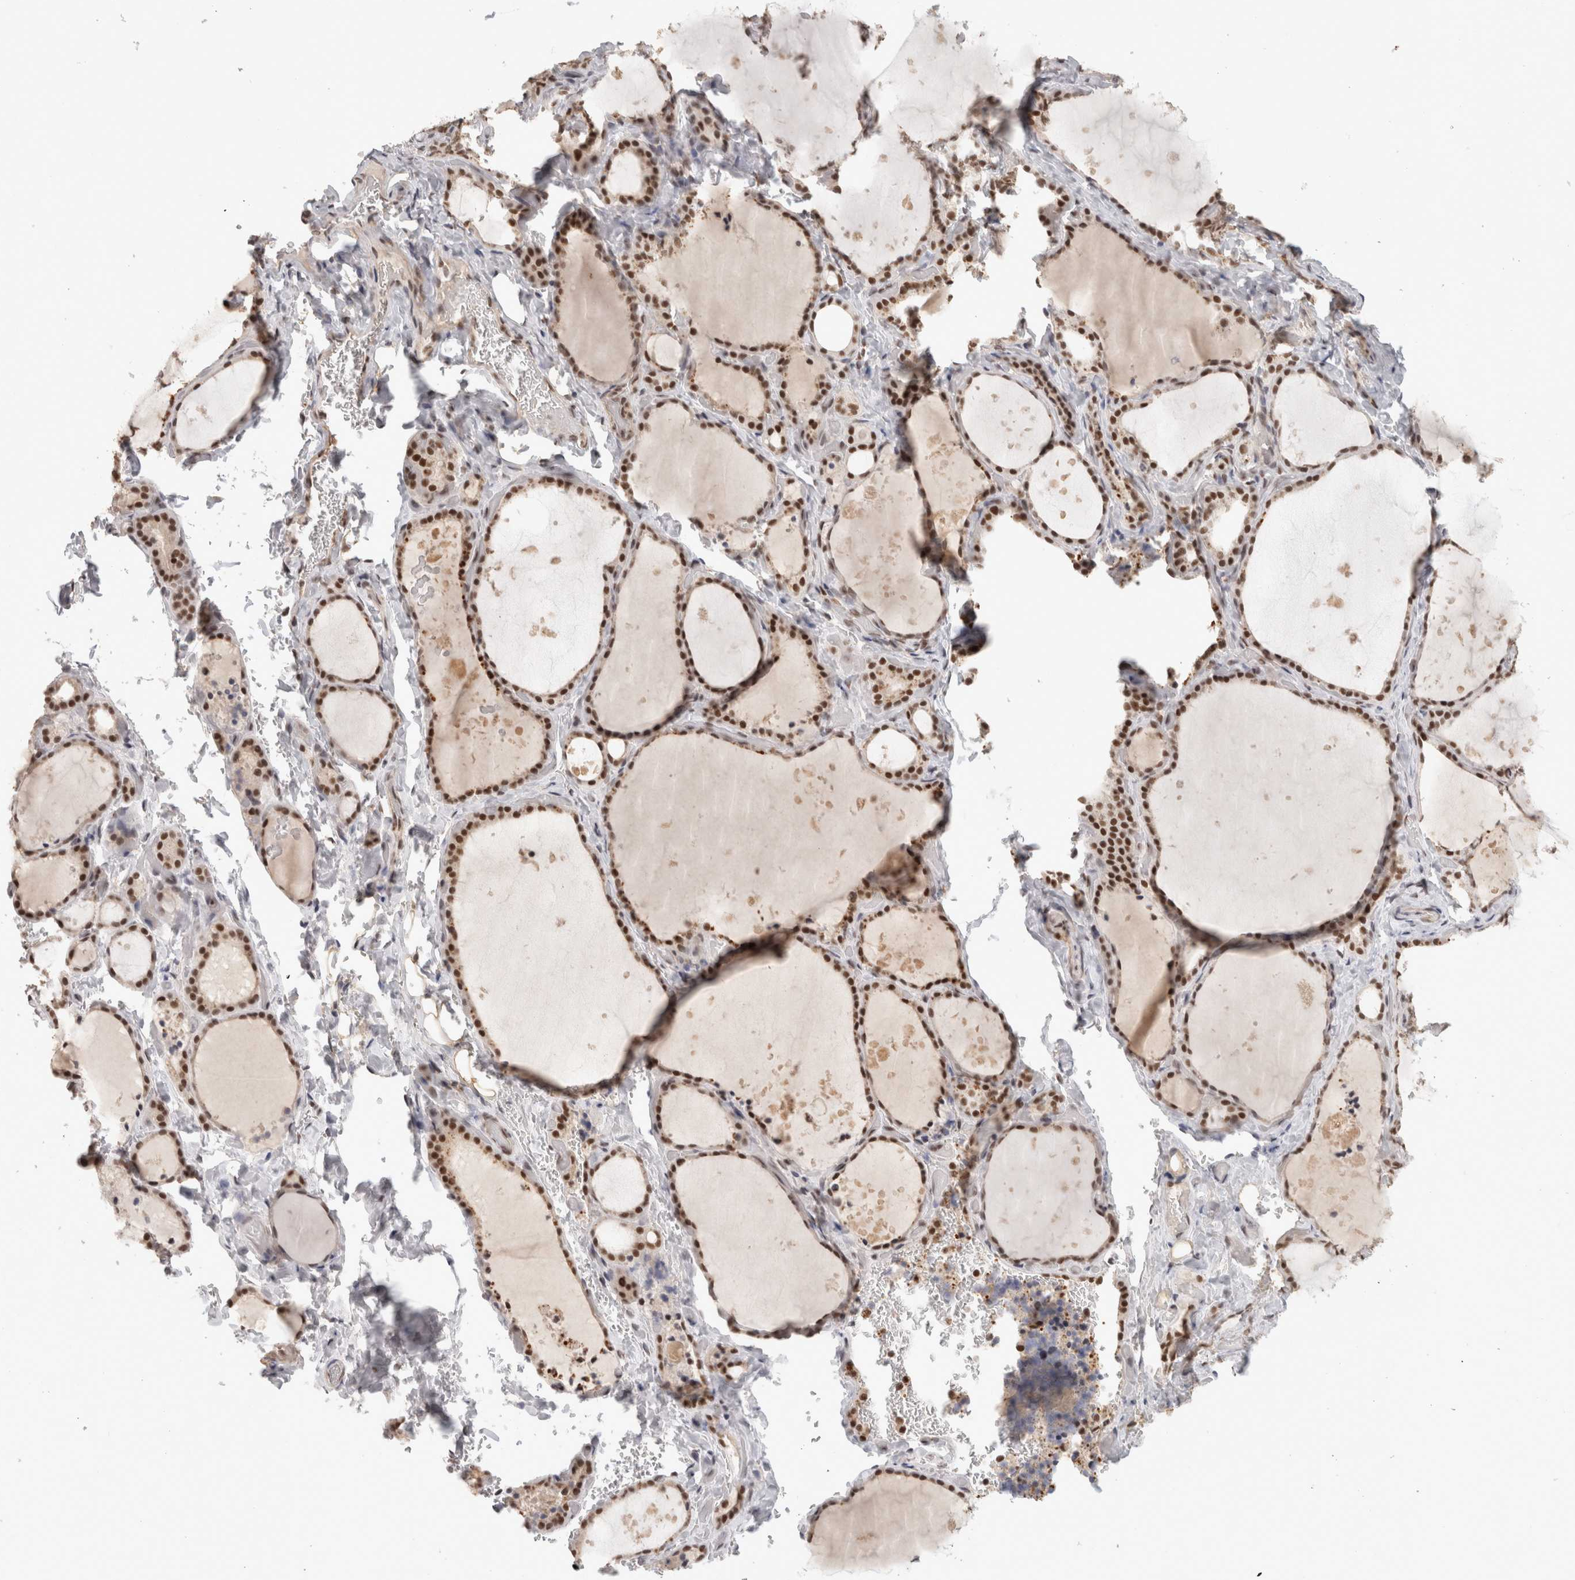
{"staining": {"intensity": "strong", "quantity": ">75%", "location": "nuclear"}, "tissue": "thyroid gland", "cell_type": "Glandular cells", "image_type": "normal", "snomed": [{"axis": "morphology", "description": "Normal tissue, NOS"}, {"axis": "topography", "description": "Thyroid gland"}], "caption": "Immunohistochemical staining of normal human thyroid gland shows >75% levels of strong nuclear protein positivity in approximately >75% of glandular cells.", "gene": "ZNF830", "patient": {"sex": "female", "age": 44}}